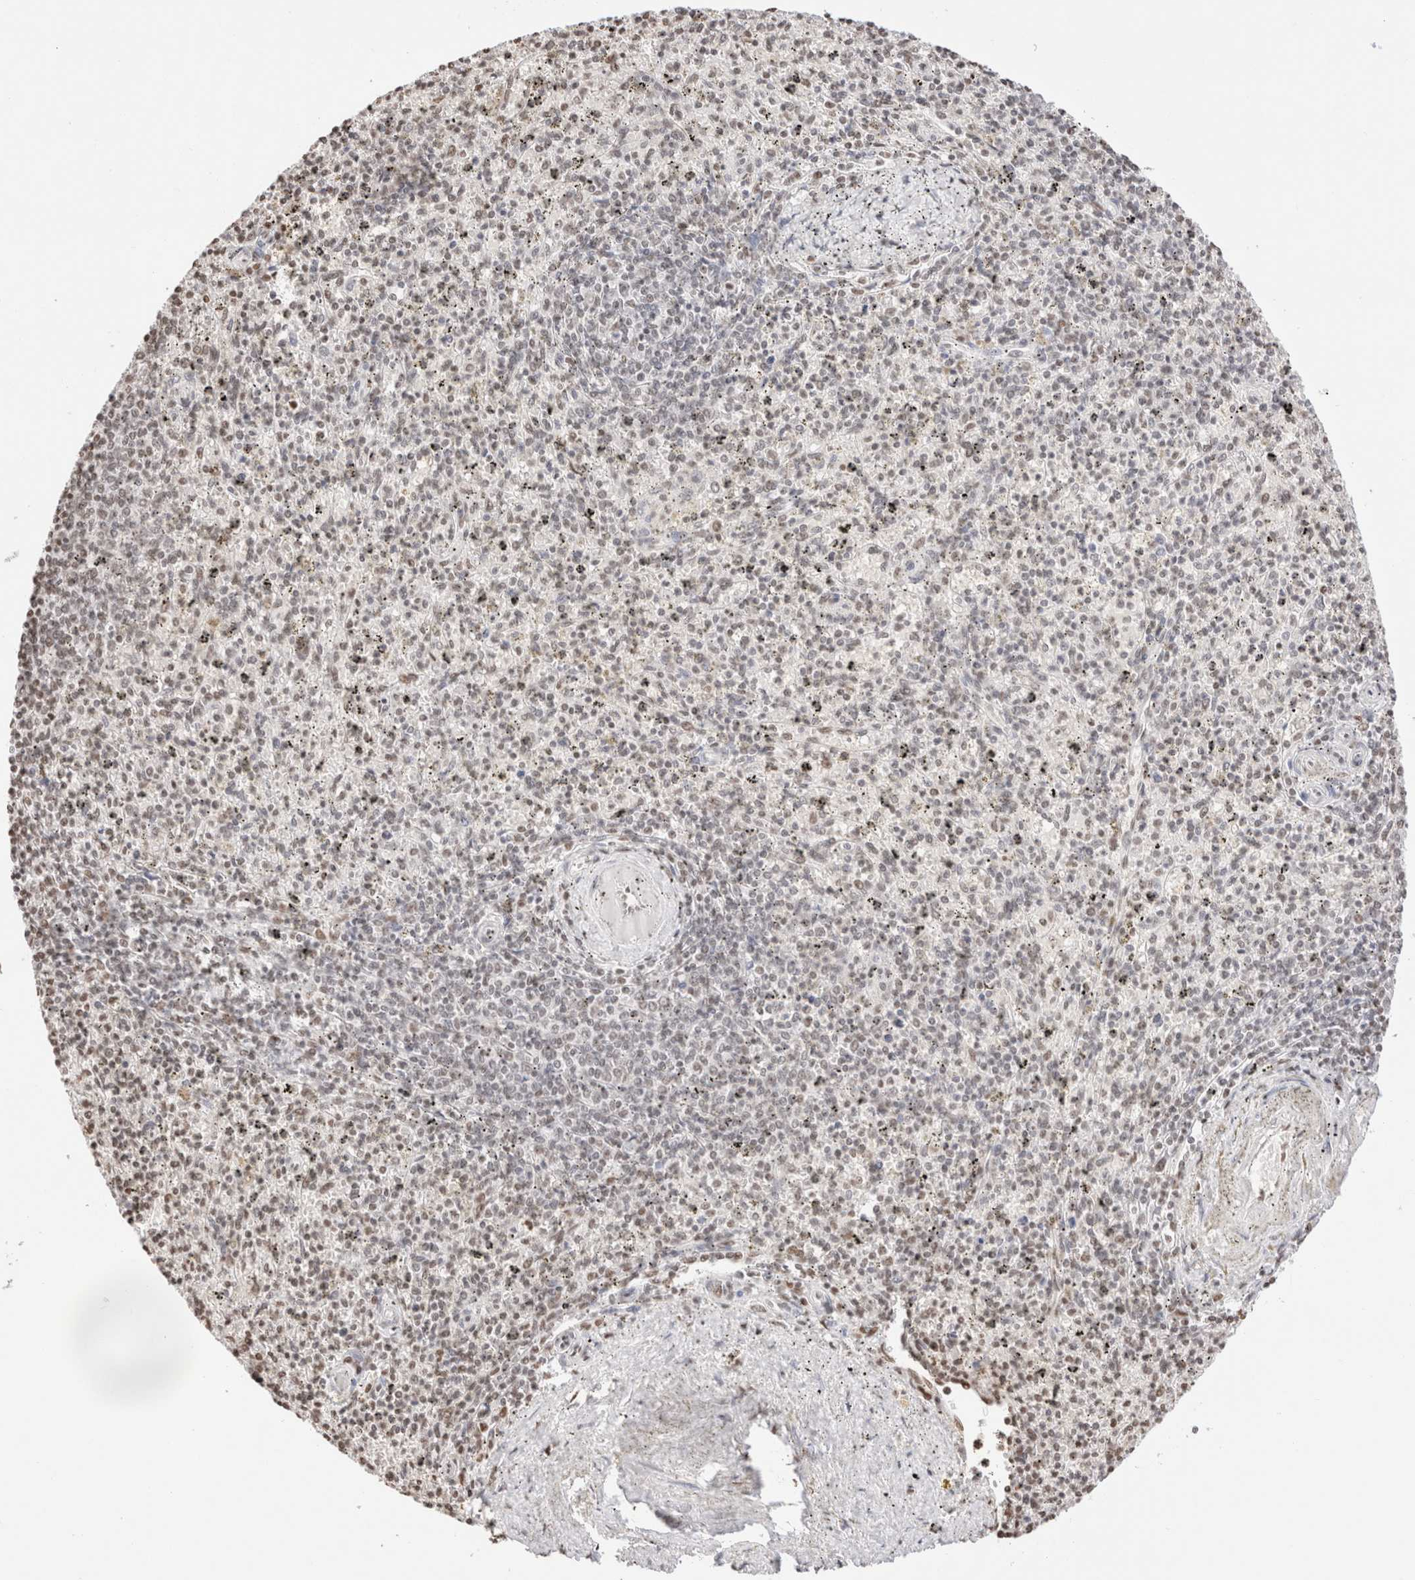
{"staining": {"intensity": "weak", "quantity": "25%-75%", "location": "nuclear"}, "tissue": "spleen", "cell_type": "Cells in red pulp", "image_type": "normal", "snomed": [{"axis": "morphology", "description": "Normal tissue, NOS"}, {"axis": "topography", "description": "Spleen"}], "caption": "A photomicrograph showing weak nuclear positivity in about 25%-75% of cells in red pulp in benign spleen, as visualized by brown immunohistochemical staining.", "gene": "SUPT3H", "patient": {"sex": "male", "age": 72}}